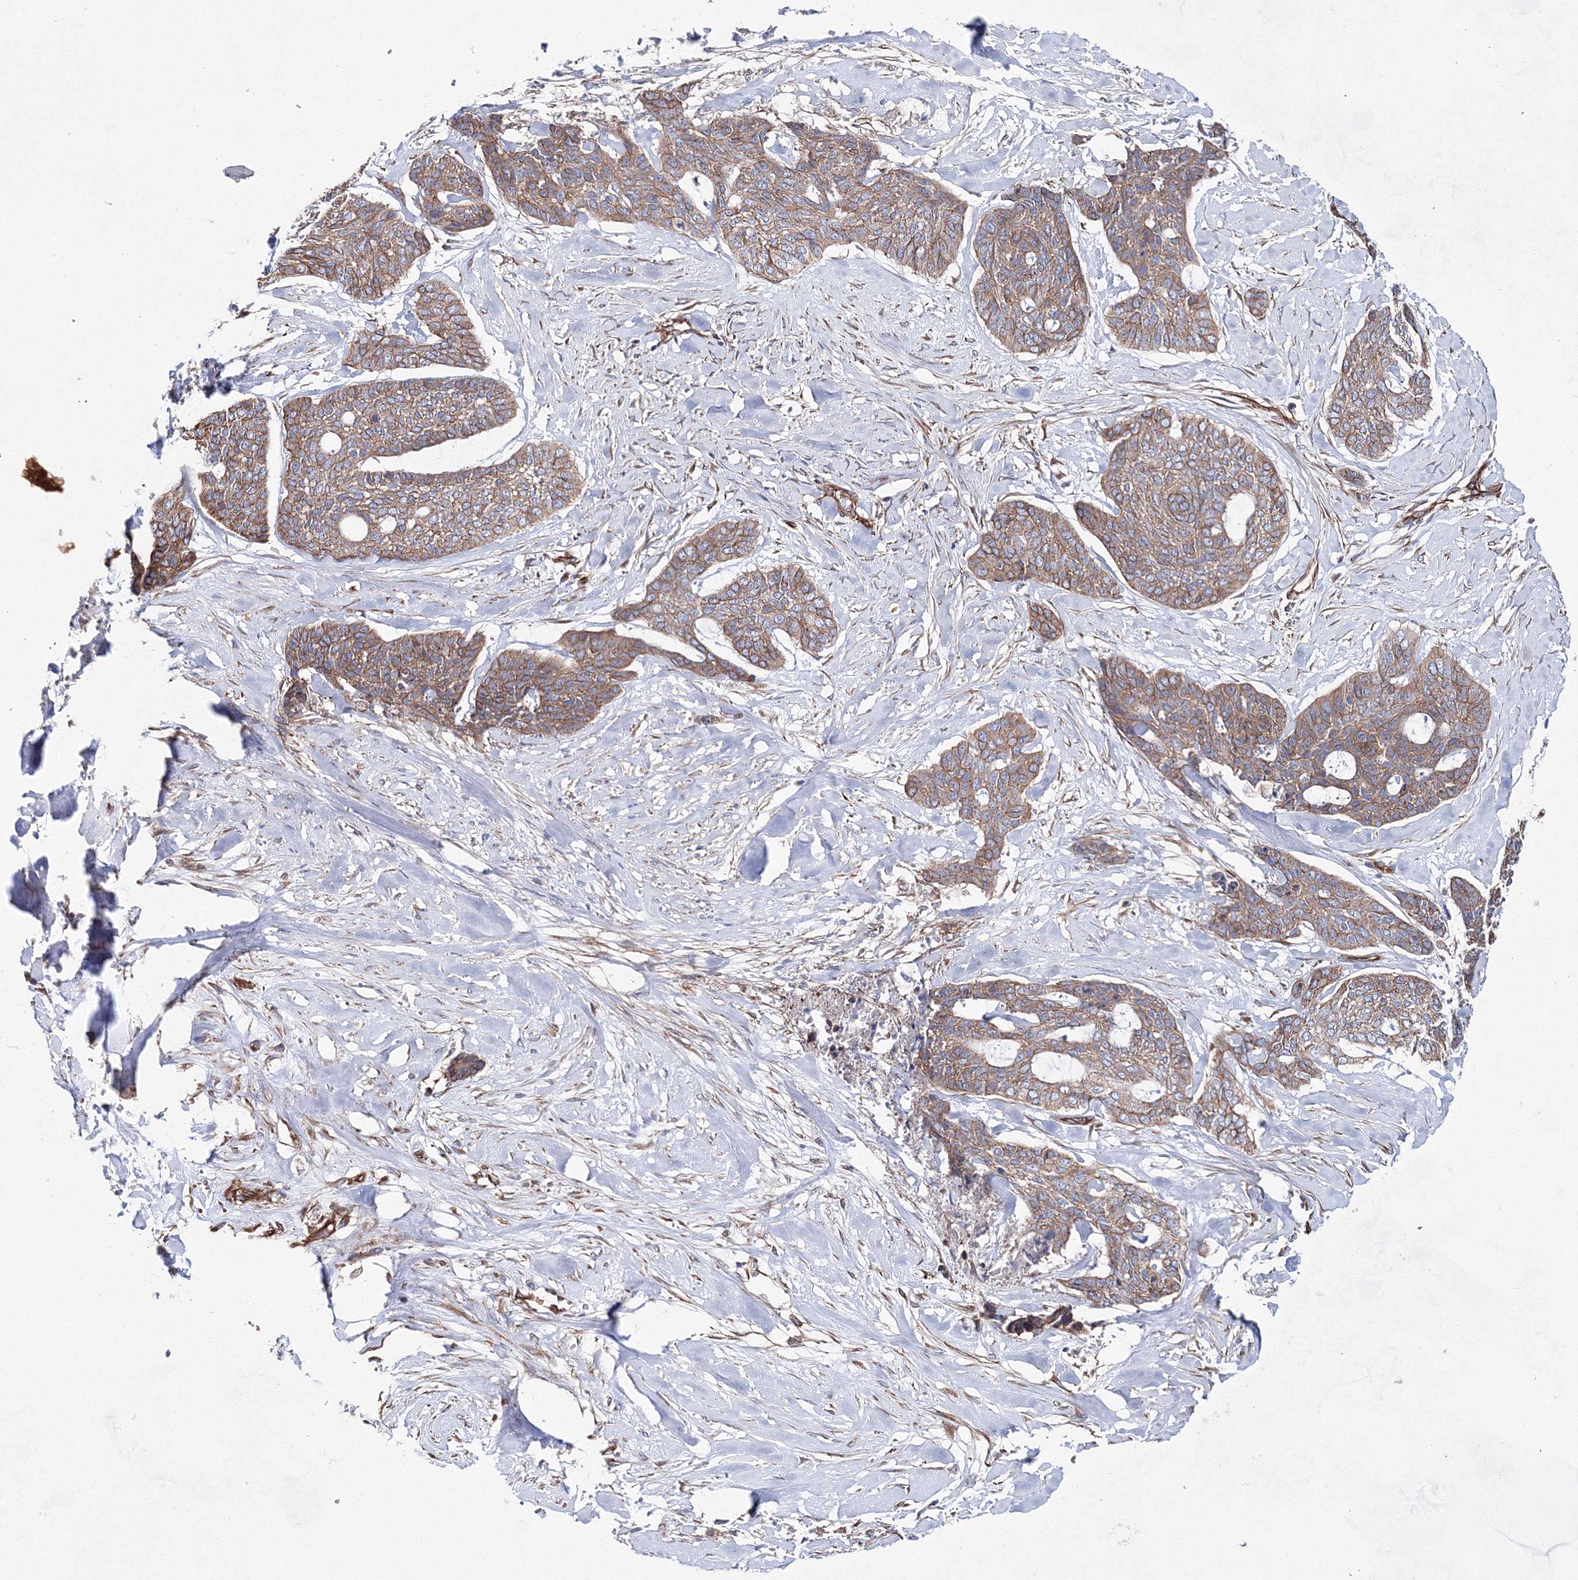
{"staining": {"intensity": "moderate", "quantity": ">75%", "location": "cytoplasmic/membranous"}, "tissue": "skin cancer", "cell_type": "Tumor cells", "image_type": "cancer", "snomed": [{"axis": "morphology", "description": "Basal cell carcinoma"}, {"axis": "topography", "description": "Skin"}], "caption": "A brown stain shows moderate cytoplasmic/membranous staining of a protein in skin cancer tumor cells.", "gene": "ANKRD37", "patient": {"sex": "female", "age": 64}}